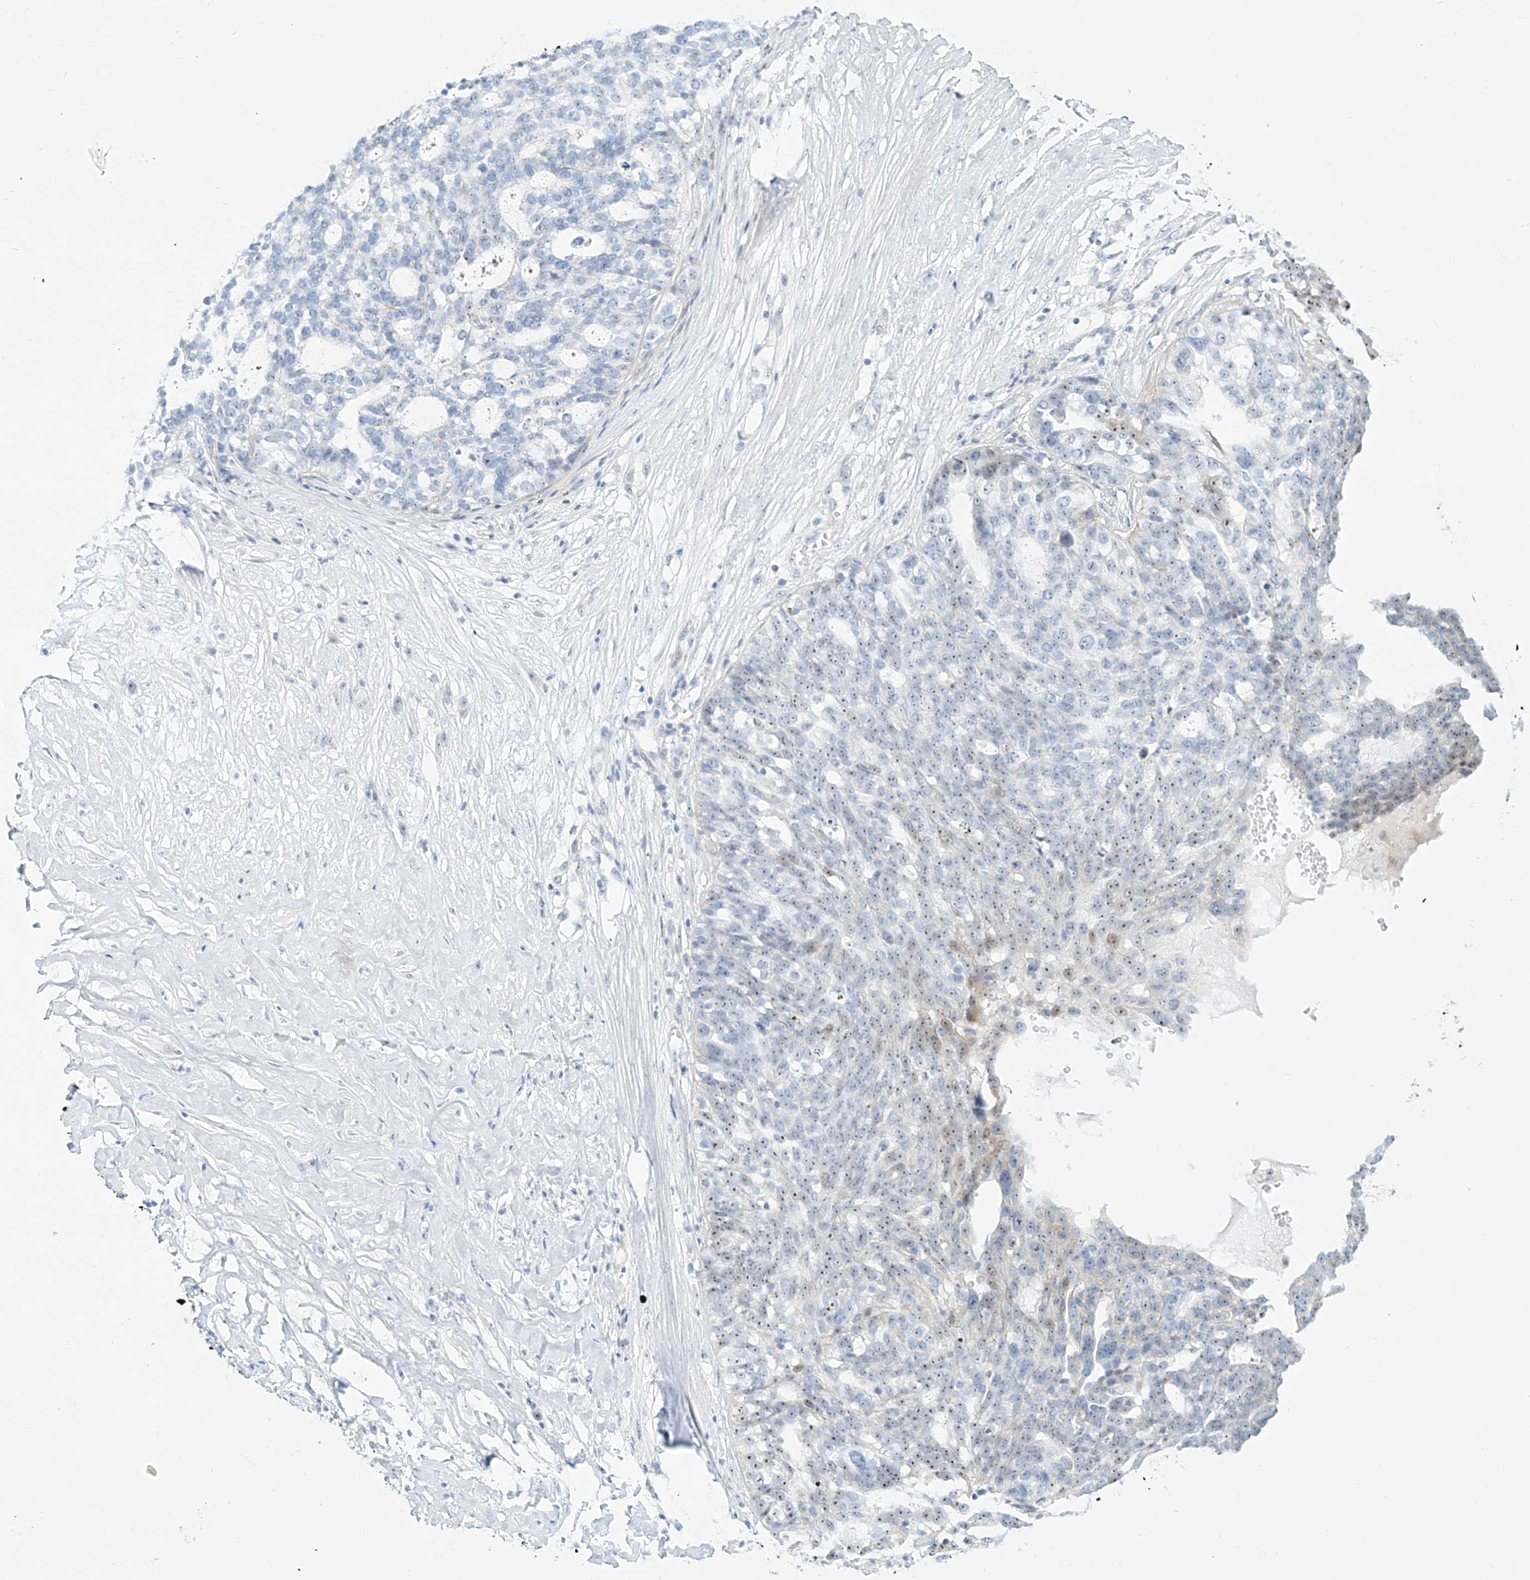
{"staining": {"intensity": "negative", "quantity": "none", "location": "none"}, "tissue": "ovarian cancer", "cell_type": "Tumor cells", "image_type": "cancer", "snomed": [{"axis": "morphology", "description": "Cystadenocarcinoma, serous, NOS"}, {"axis": "topography", "description": "Ovary"}], "caption": "Immunohistochemistry (IHC) micrograph of serous cystadenocarcinoma (ovarian) stained for a protein (brown), which shows no staining in tumor cells. (DAB (3,3'-diaminobenzidine) immunohistochemistry, high magnification).", "gene": "SNU13", "patient": {"sex": "female", "age": 59}}